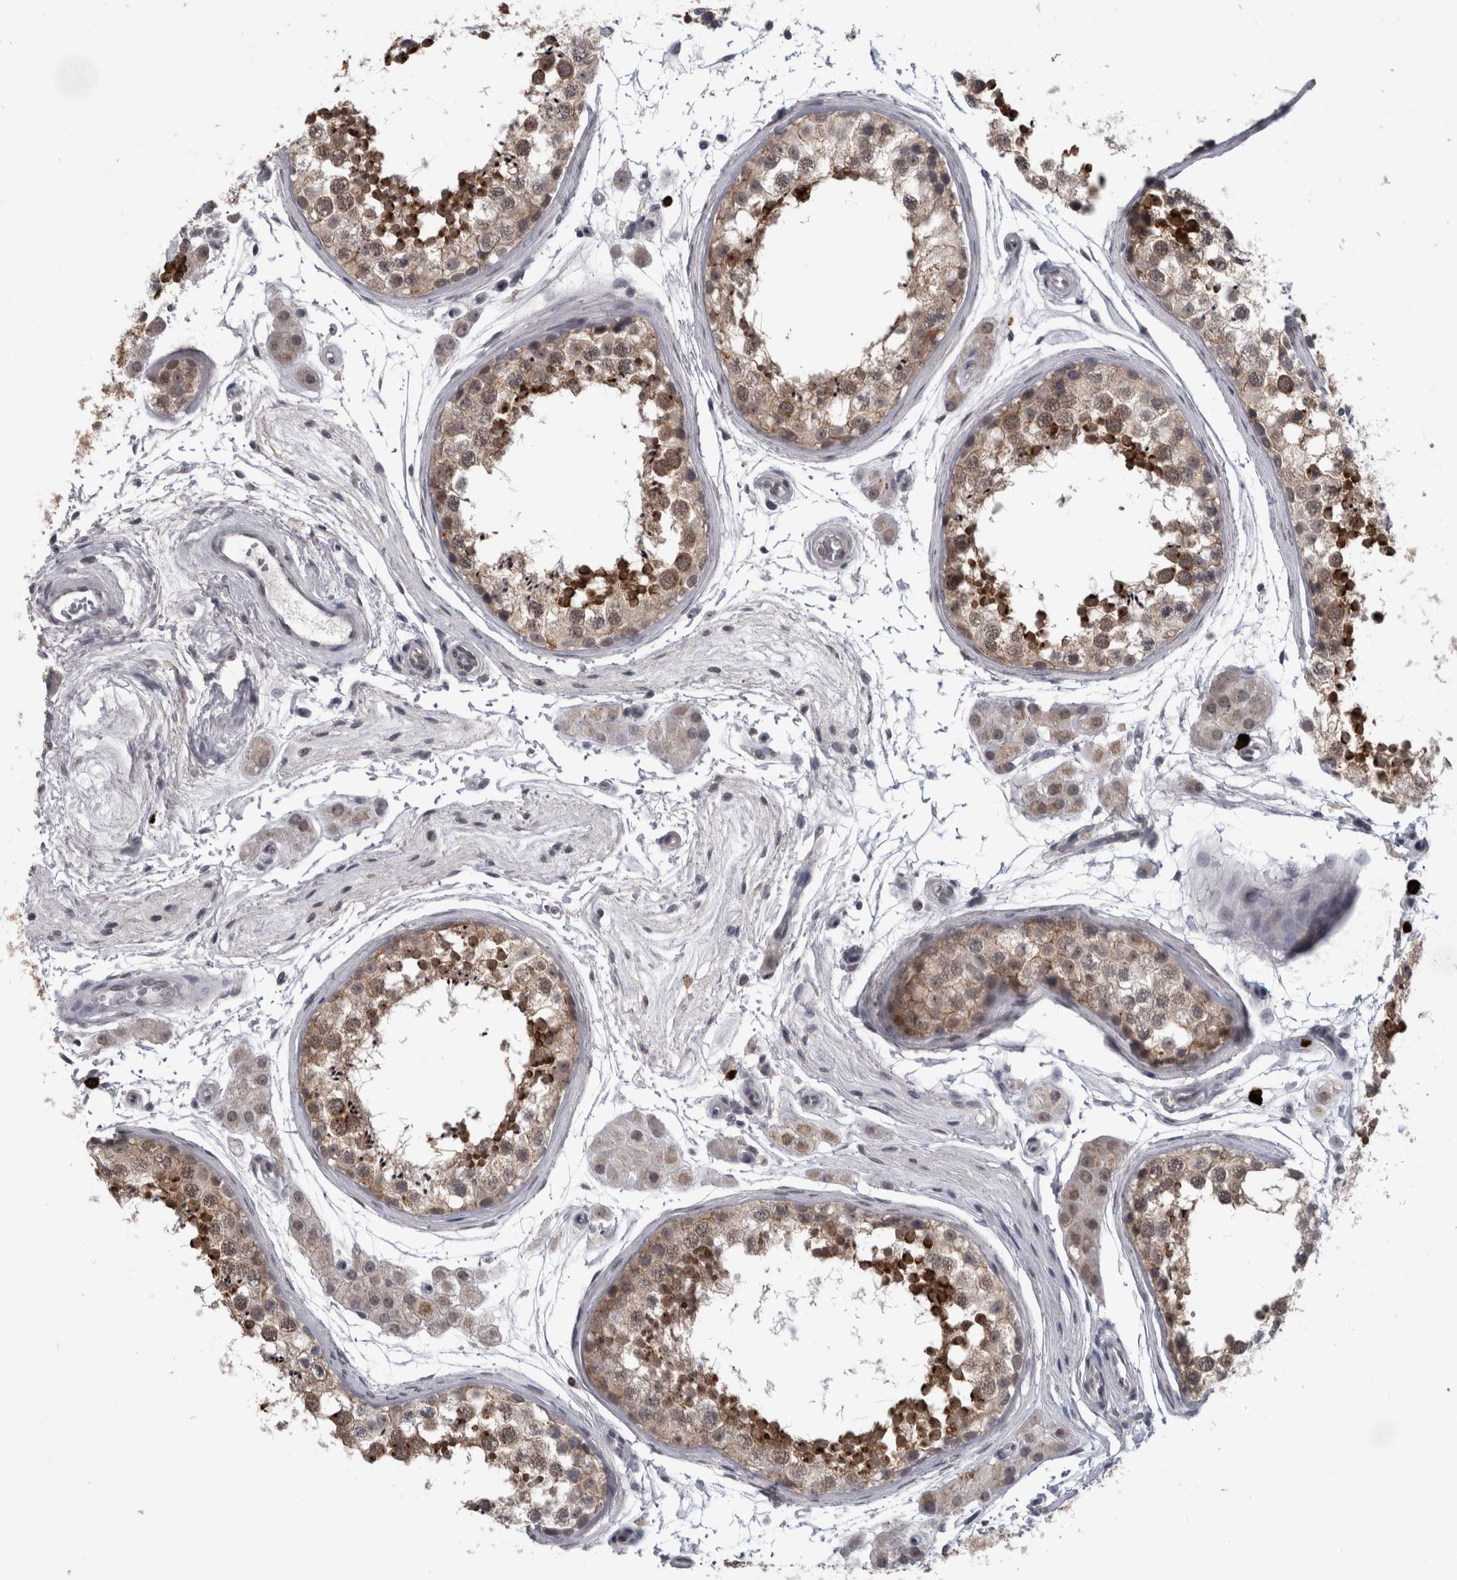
{"staining": {"intensity": "strong", "quantity": "25%-75%", "location": "cytoplasmic/membranous,nuclear"}, "tissue": "testis", "cell_type": "Cells in seminiferous ducts", "image_type": "normal", "snomed": [{"axis": "morphology", "description": "Normal tissue, NOS"}, {"axis": "topography", "description": "Testis"}], "caption": "Brown immunohistochemical staining in benign human testis exhibits strong cytoplasmic/membranous,nuclear positivity in about 25%-75% of cells in seminiferous ducts.", "gene": "PEBP4", "patient": {"sex": "male", "age": 56}}